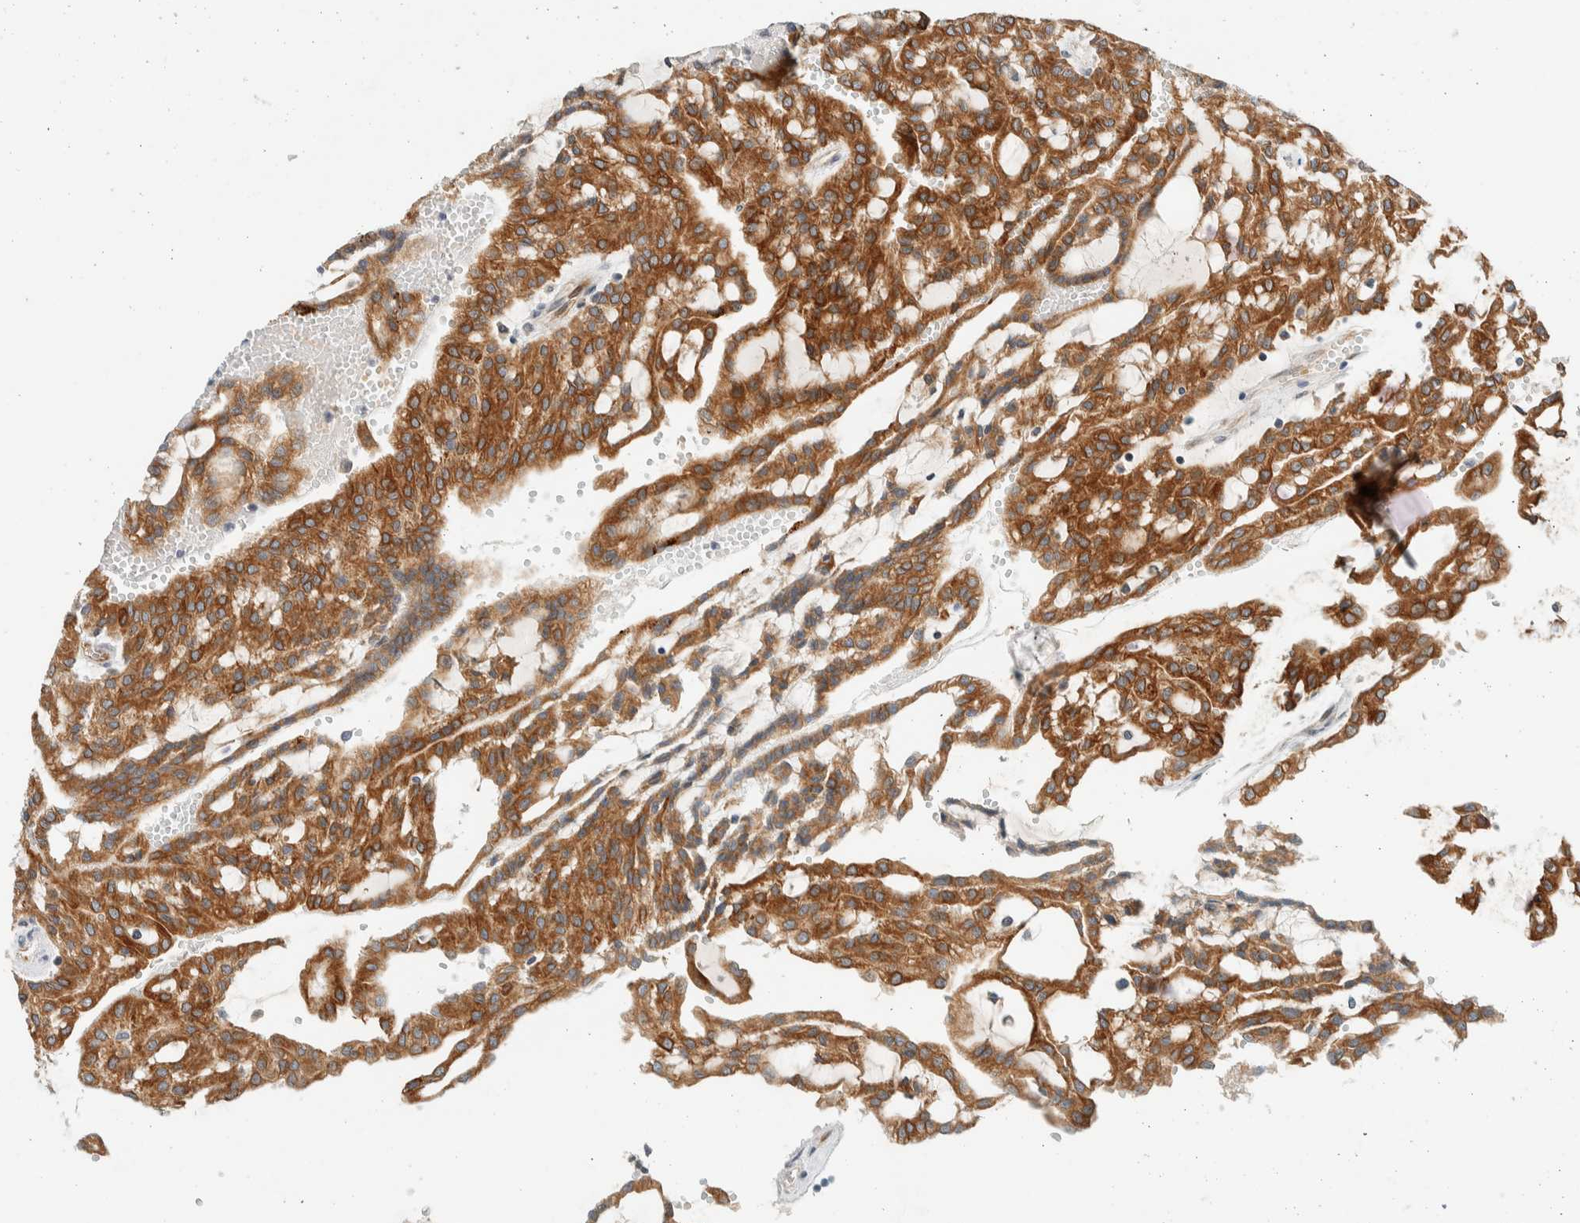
{"staining": {"intensity": "strong", "quantity": ">75%", "location": "cytoplasmic/membranous"}, "tissue": "renal cancer", "cell_type": "Tumor cells", "image_type": "cancer", "snomed": [{"axis": "morphology", "description": "Adenocarcinoma, NOS"}, {"axis": "topography", "description": "Kidney"}], "caption": "IHC of renal cancer (adenocarcinoma) displays high levels of strong cytoplasmic/membranous expression in approximately >75% of tumor cells.", "gene": "SUMF2", "patient": {"sex": "male", "age": 63}}